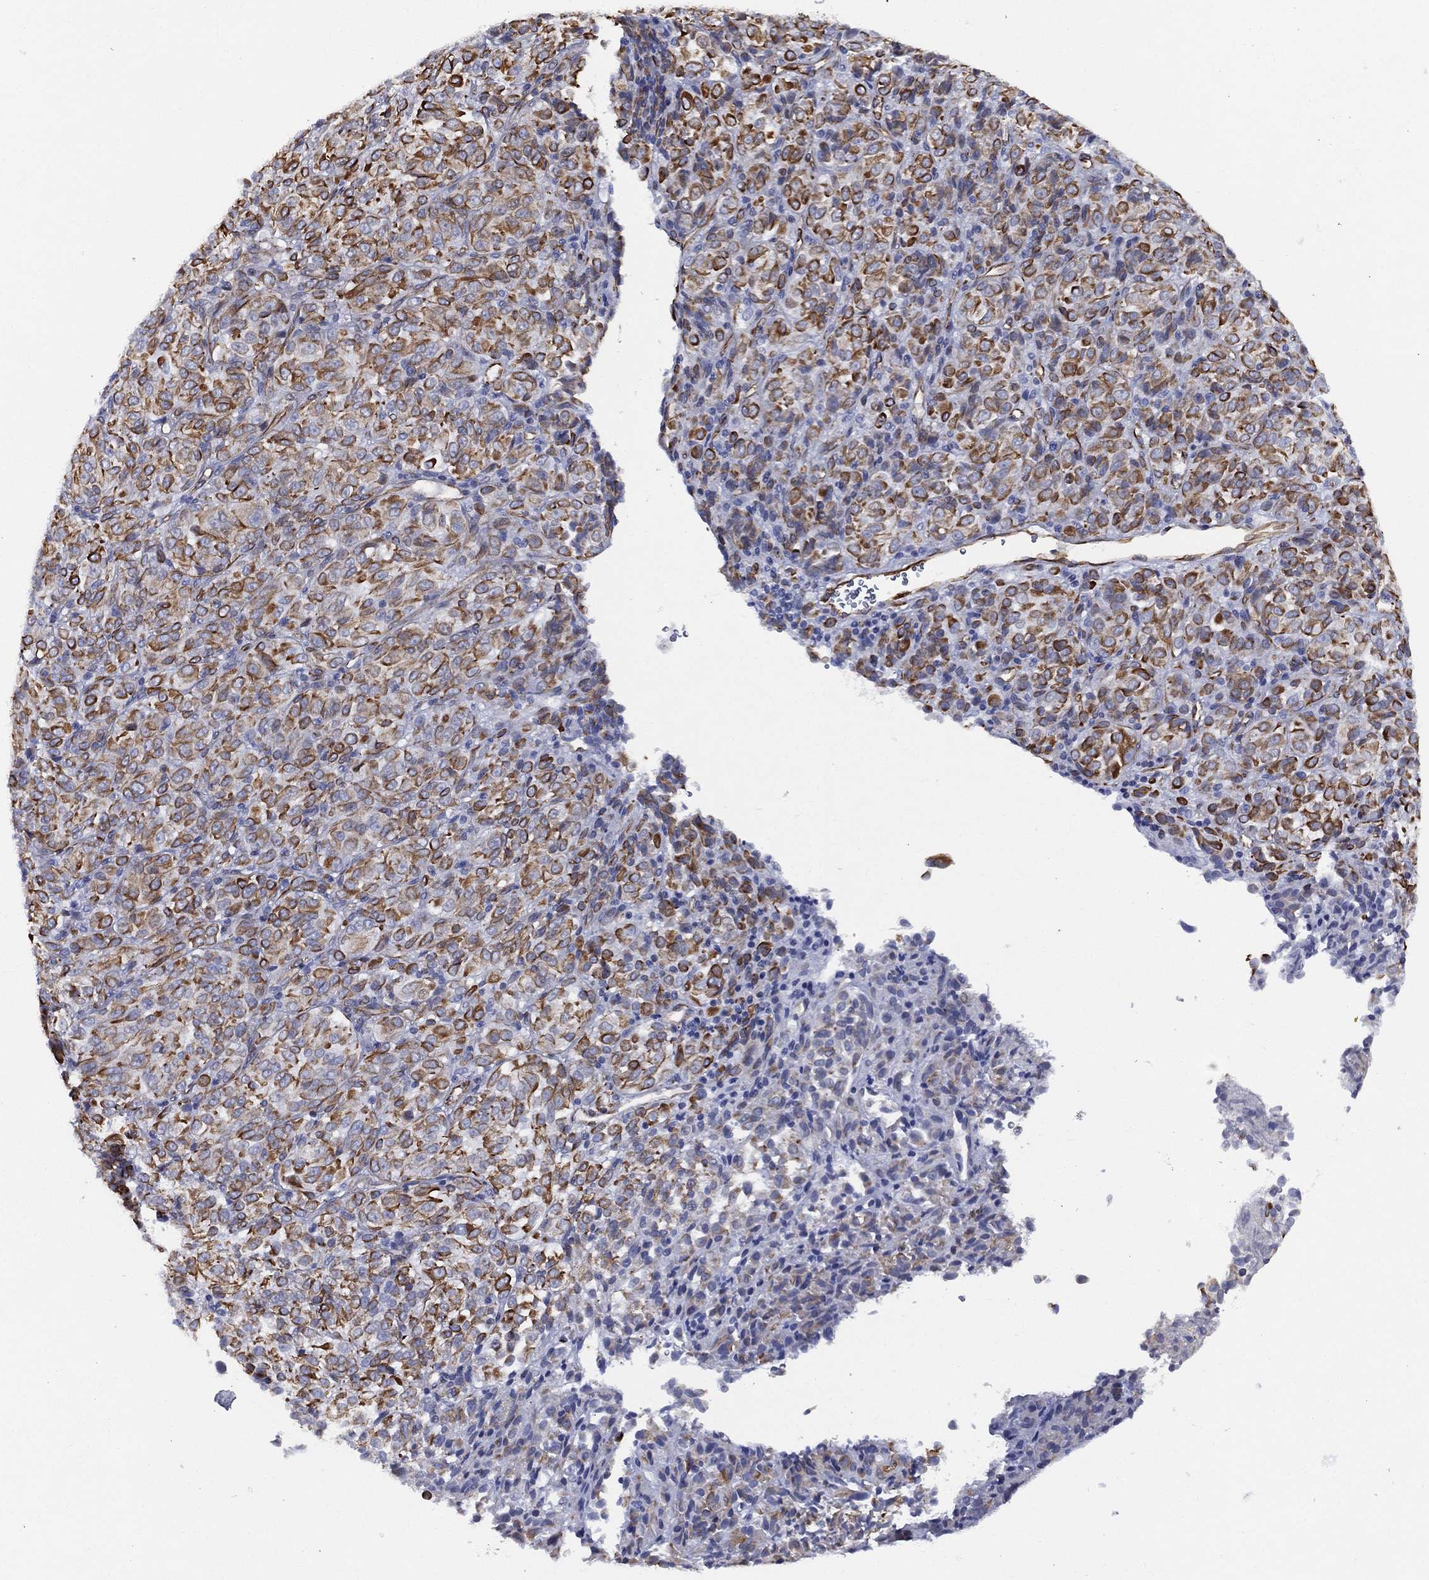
{"staining": {"intensity": "strong", "quantity": "25%-75%", "location": "cytoplasmic/membranous"}, "tissue": "melanoma", "cell_type": "Tumor cells", "image_type": "cancer", "snomed": [{"axis": "morphology", "description": "Malignant melanoma, Metastatic site"}, {"axis": "topography", "description": "Brain"}], "caption": "Strong cytoplasmic/membranous protein expression is present in approximately 25%-75% of tumor cells in malignant melanoma (metastatic site). (DAB (3,3'-diaminobenzidine) IHC with brightfield microscopy, high magnification).", "gene": "MAS1", "patient": {"sex": "female", "age": 56}}